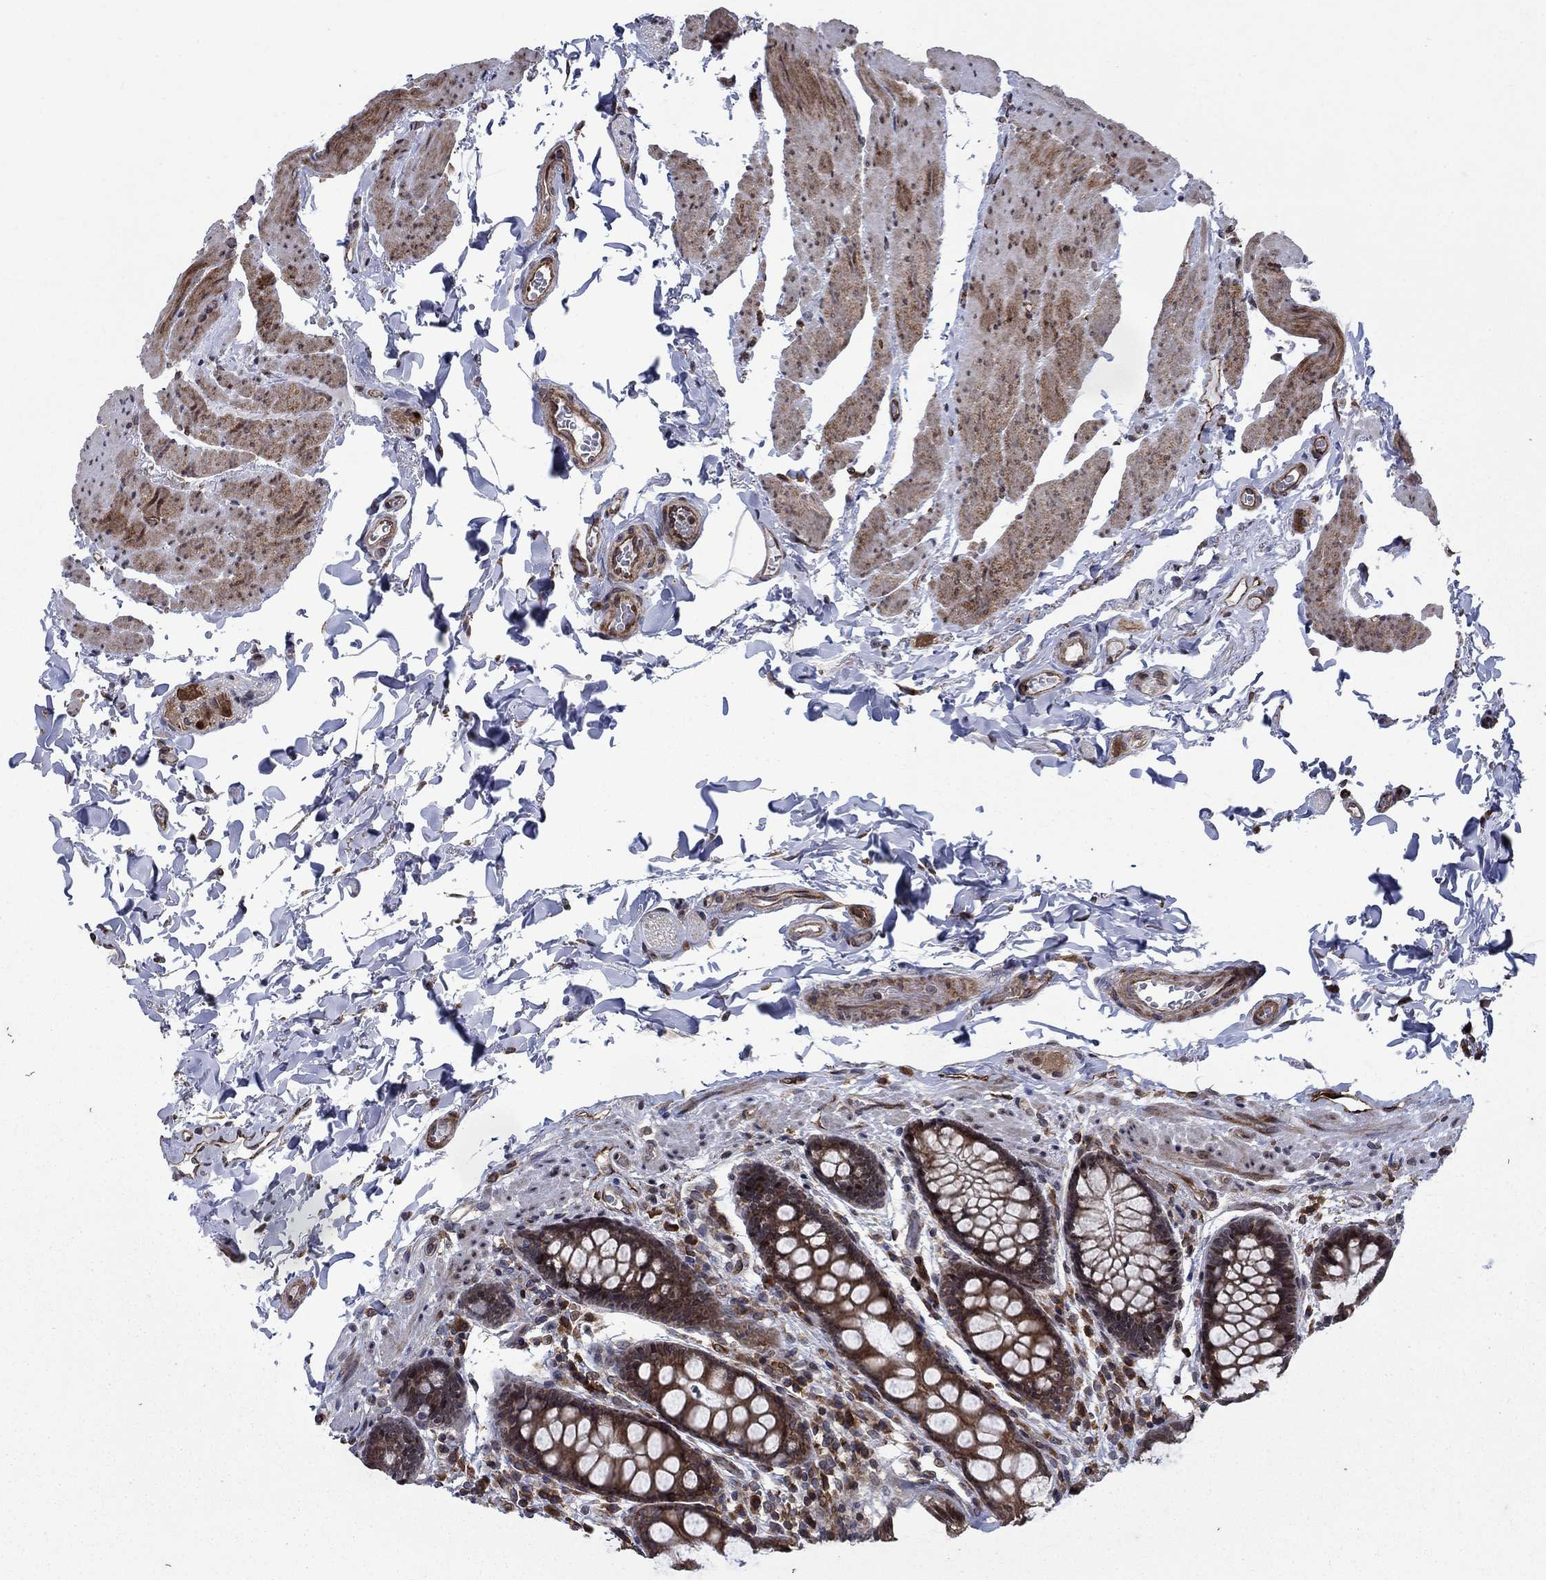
{"staining": {"intensity": "moderate", "quantity": ">75%", "location": "cytoplasmic/membranous"}, "tissue": "colon", "cell_type": "Endothelial cells", "image_type": "normal", "snomed": [{"axis": "morphology", "description": "Normal tissue, NOS"}, {"axis": "topography", "description": "Colon"}], "caption": "IHC photomicrograph of unremarkable colon stained for a protein (brown), which reveals medium levels of moderate cytoplasmic/membranous expression in approximately >75% of endothelial cells.", "gene": "DHRS7", "patient": {"sex": "female", "age": 86}}